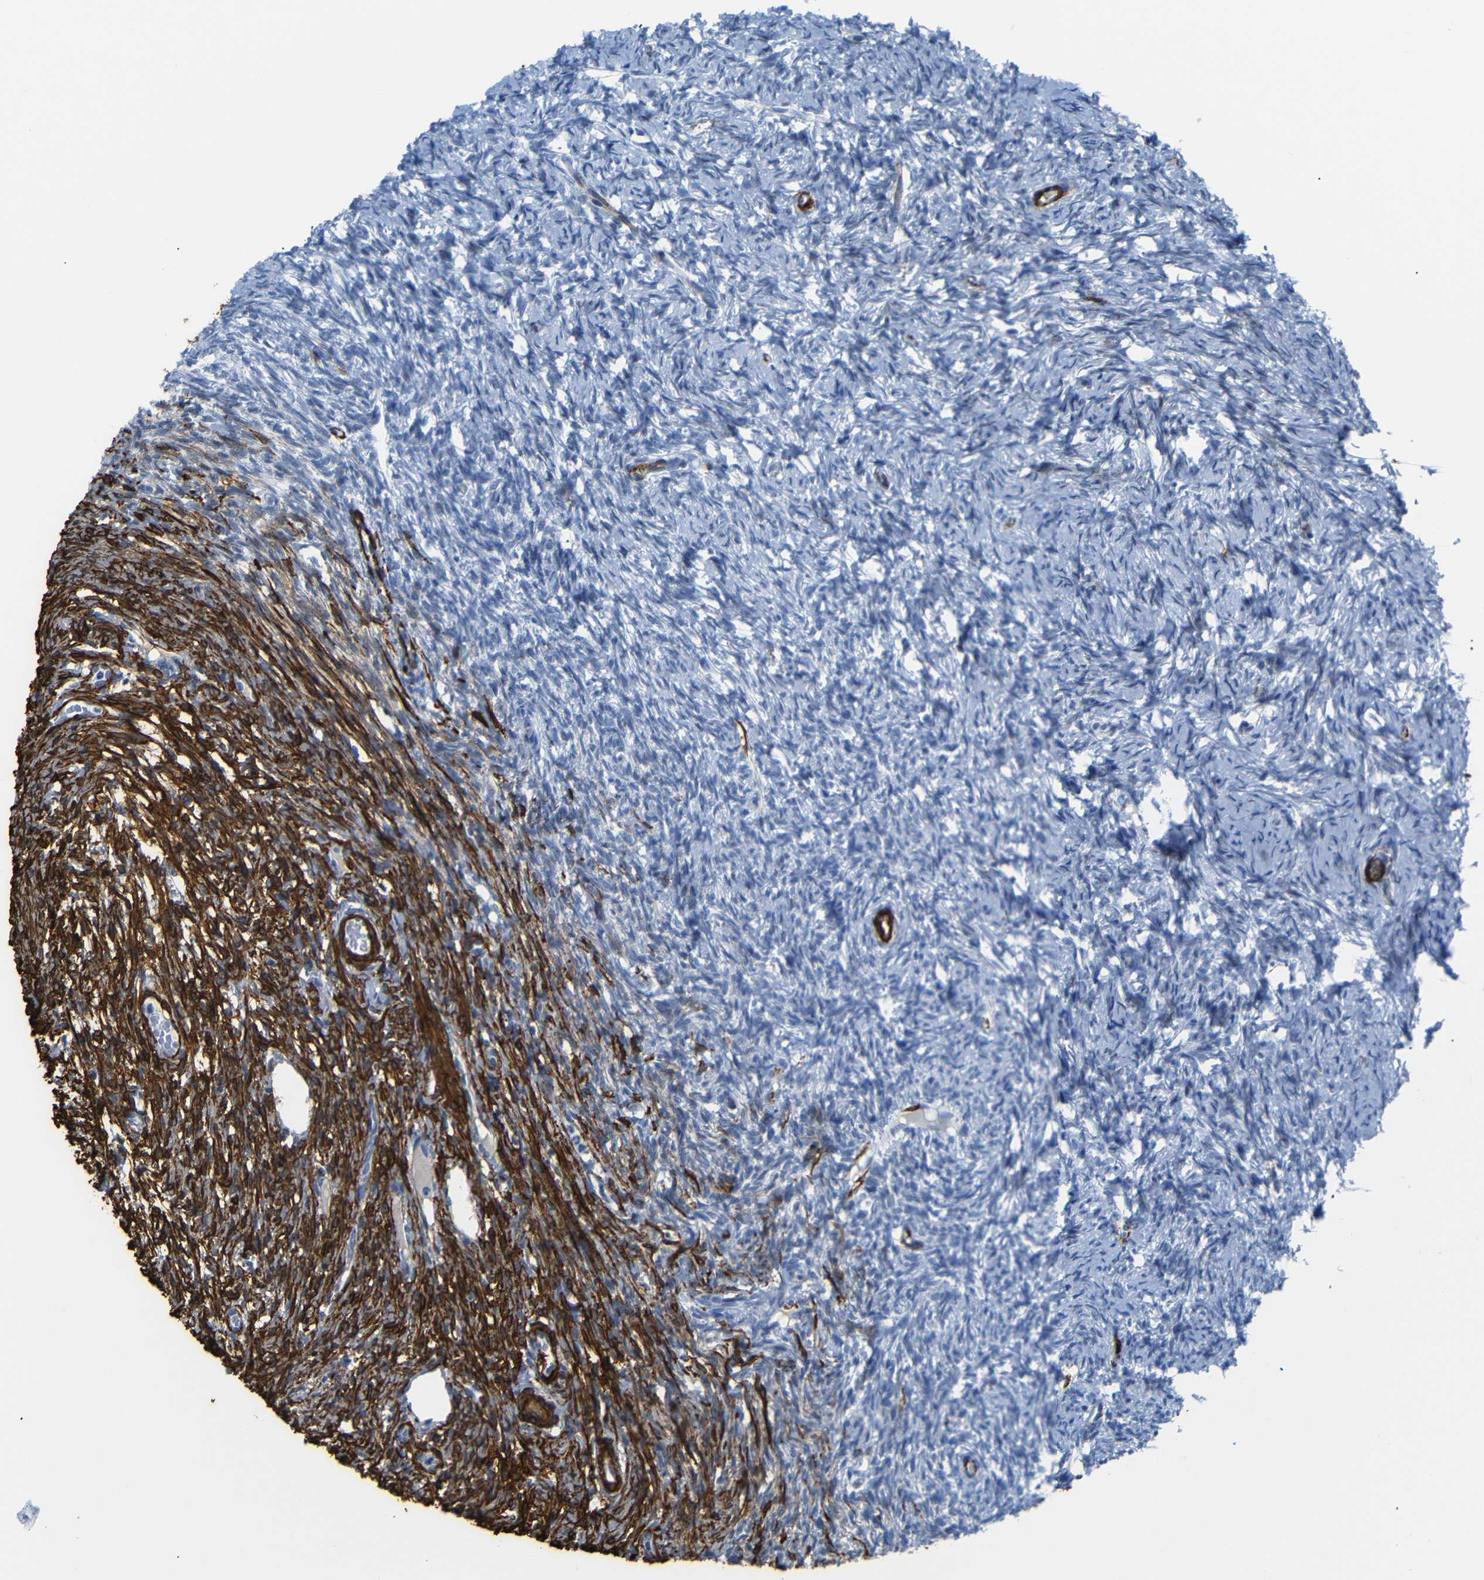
{"staining": {"intensity": "strong", "quantity": "<25%", "location": "cytoplasmic/membranous"}, "tissue": "ovary", "cell_type": "Ovarian stroma cells", "image_type": "normal", "snomed": [{"axis": "morphology", "description": "Normal tissue, NOS"}, {"axis": "topography", "description": "Ovary"}], "caption": "Immunohistochemistry (IHC) (DAB) staining of unremarkable ovary exhibits strong cytoplasmic/membranous protein positivity in about <25% of ovarian stroma cells.", "gene": "ACTA2", "patient": {"sex": "female", "age": 33}}